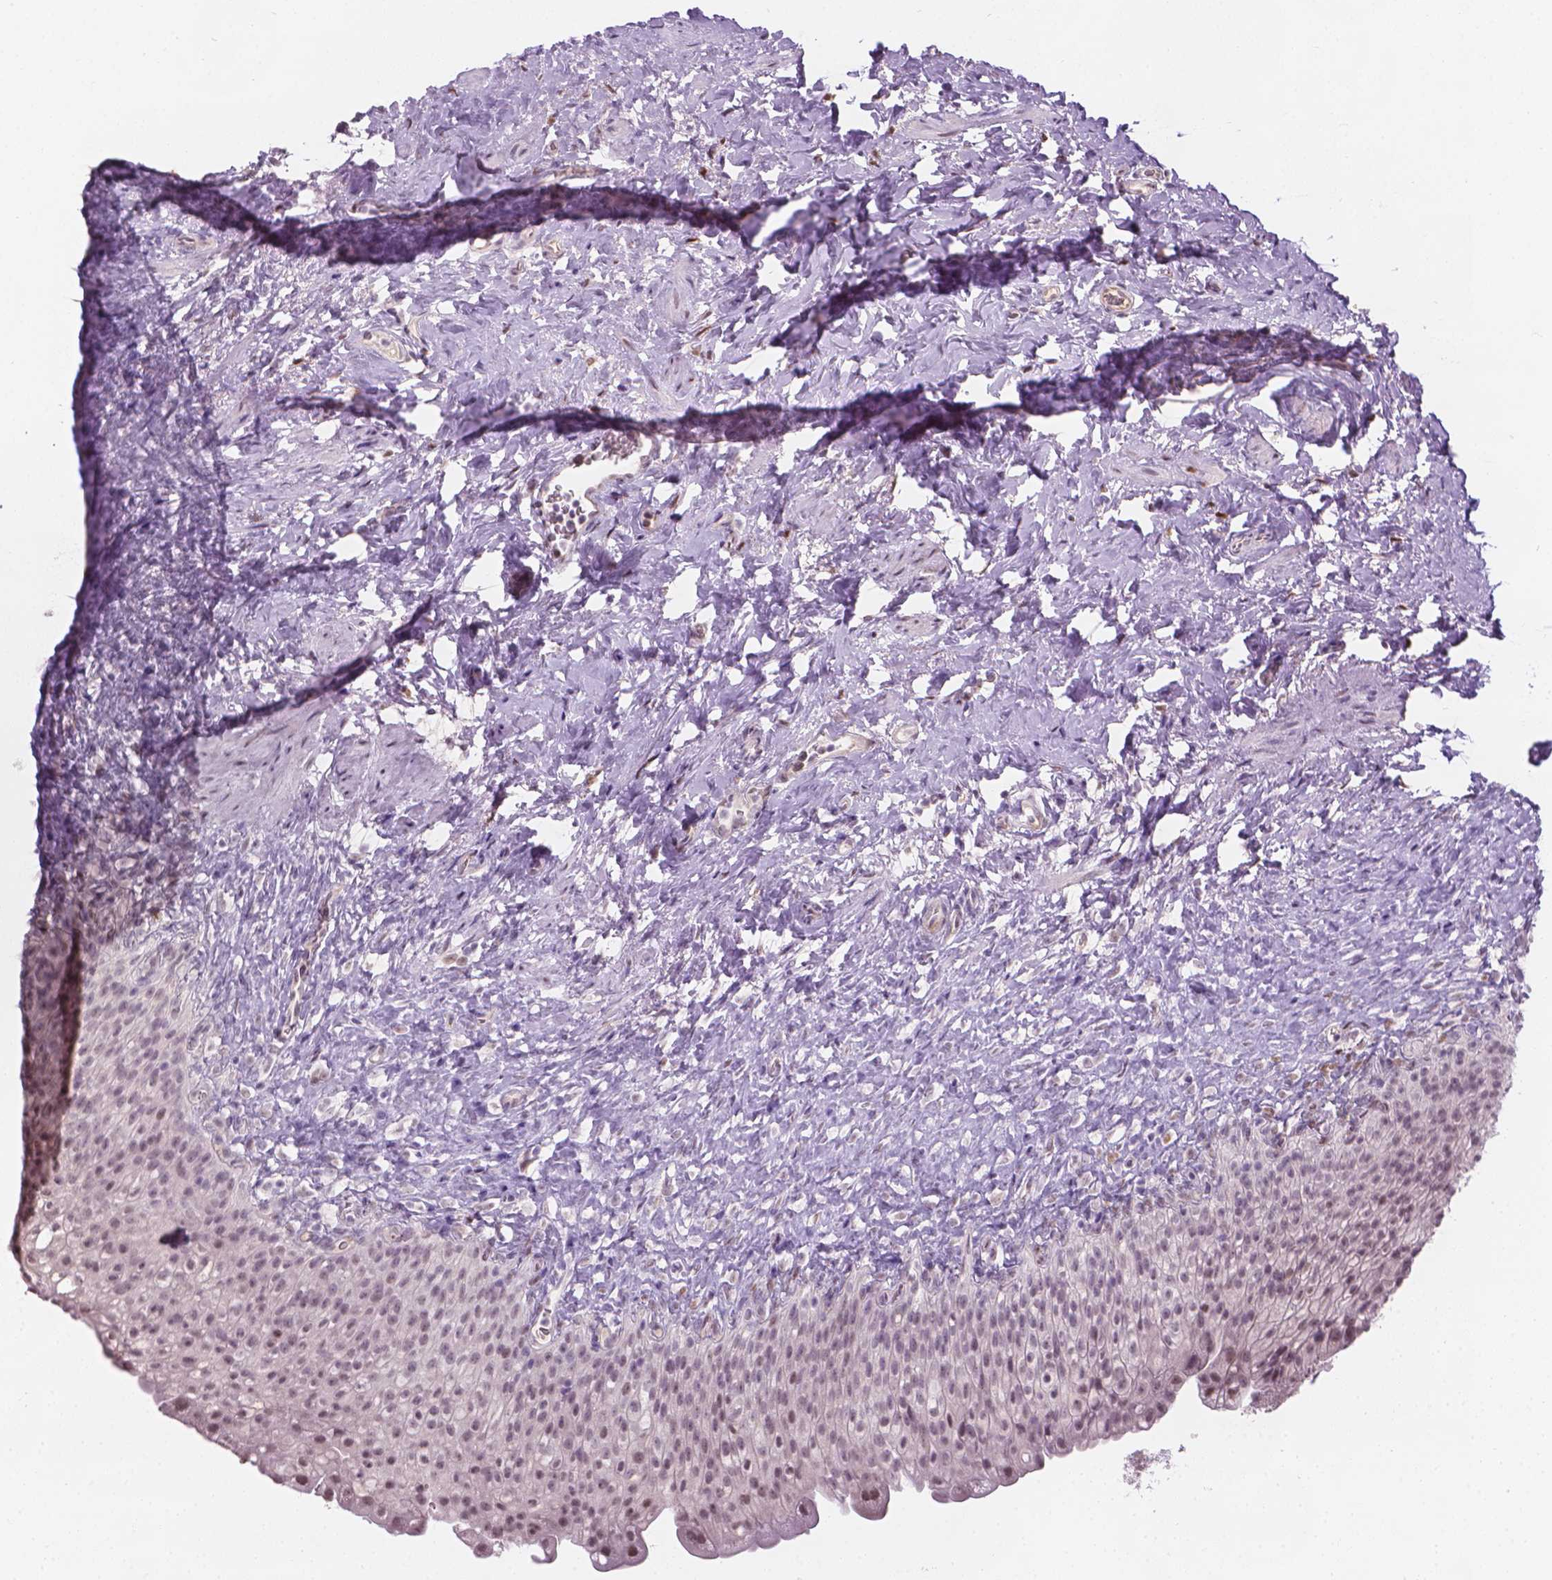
{"staining": {"intensity": "moderate", "quantity": "25%-75%", "location": "nuclear"}, "tissue": "urinary bladder", "cell_type": "Urothelial cells", "image_type": "normal", "snomed": [{"axis": "morphology", "description": "Normal tissue, NOS"}, {"axis": "topography", "description": "Urinary bladder"}, {"axis": "topography", "description": "Prostate"}], "caption": "Immunohistochemical staining of benign human urinary bladder shows 25%-75% levels of moderate nuclear protein positivity in approximately 25%-75% of urothelial cells. The protein of interest is shown in brown color, while the nuclei are stained blue.", "gene": "CDKN1C", "patient": {"sex": "male", "age": 76}}